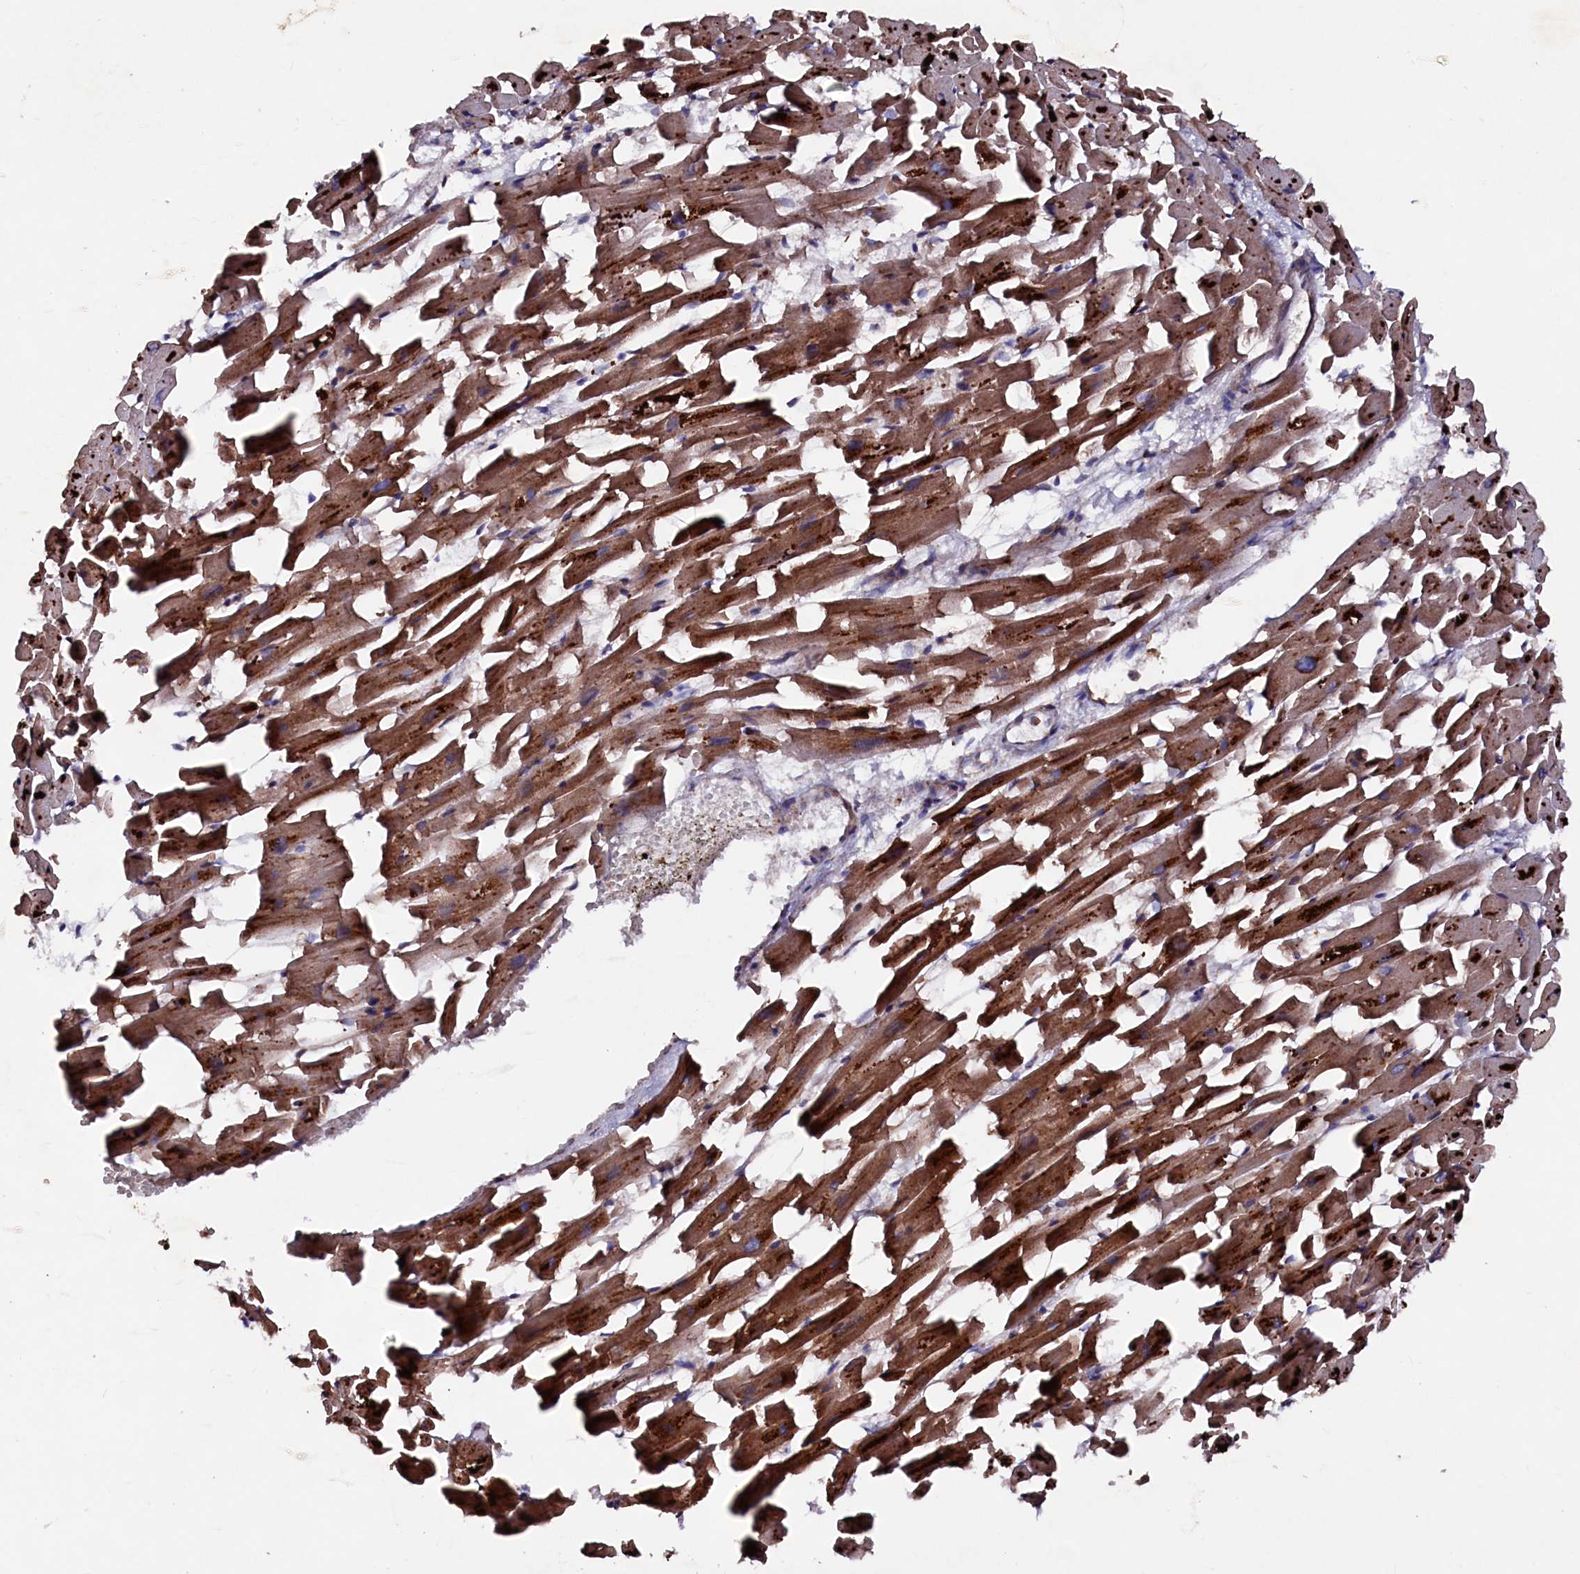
{"staining": {"intensity": "strong", "quantity": ">75%", "location": "cytoplasmic/membranous"}, "tissue": "heart muscle", "cell_type": "Cardiomyocytes", "image_type": "normal", "snomed": [{"axis": "morphology", "description": "Normal tissue, NOS"}, {"axis": "topography", "description": "Heart"}], "caption": "Protein staining demonstrates strong cytoplasmic/membranous positivity in about >75% of cardiomyocytes in benign heart muscle.", "gene": "MYO1H", "patient": {"sex": "female", "age": 64}}